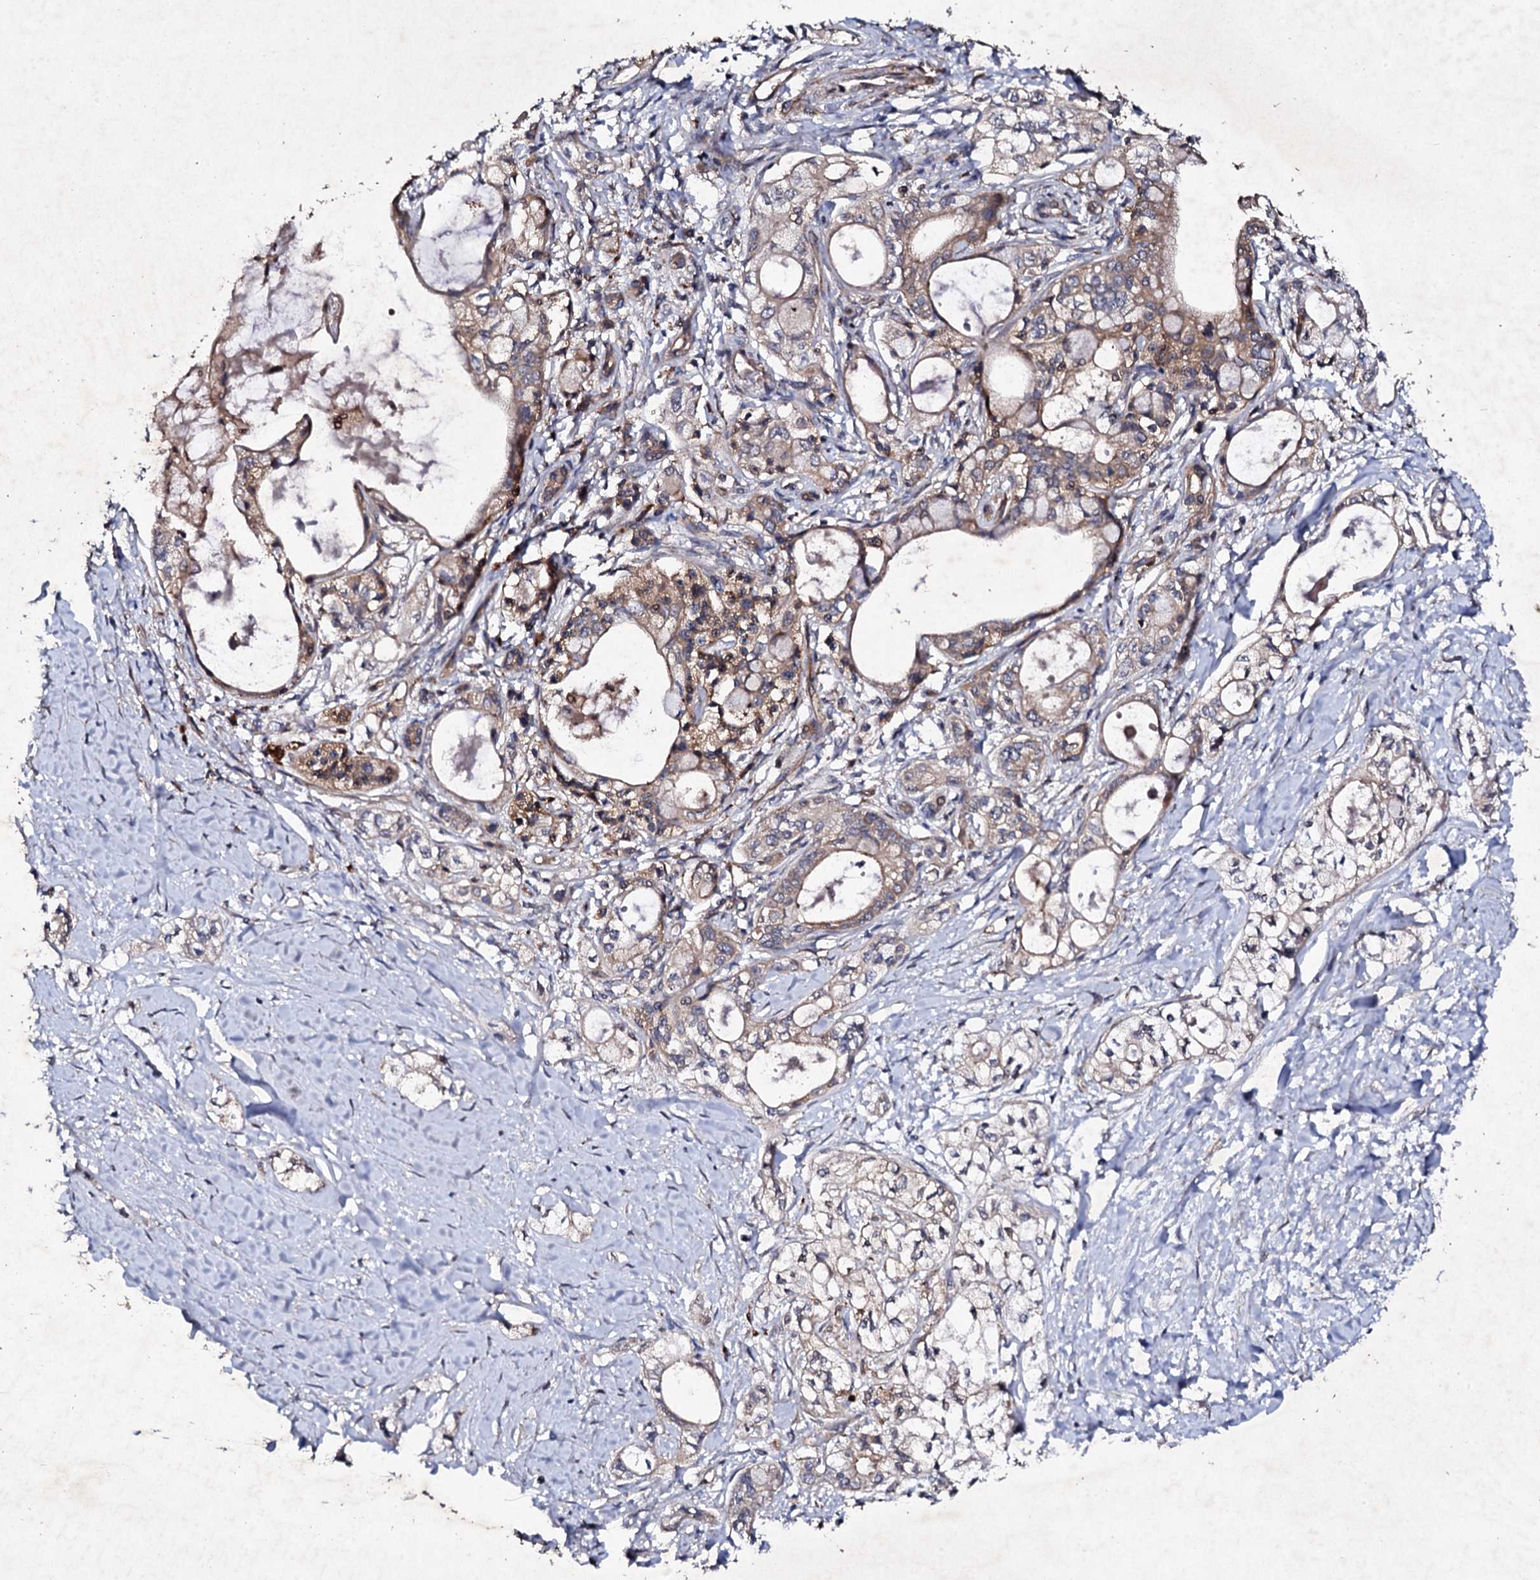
{"staining": {"intensity": "weak", "quantity": ">75%", "location": "cytoplasmic/membranous"}, "tissue": "pancreatic cancer", "cell_type": "Tumor cells", "image_type": "cancer", "snomed": [{"axis": "morphology", "description": "Adenocarcinoma, NOS"}, {"axis": "topography", "description": "Pancreas"}], "caption": "High-power microscopy captured an immunohistochemistry (IHC) micrograph of adenocarcinoma (pancreatic), revealing weak cytoplasmic/membranous expression in approximately >75% of tumor cells. (brown staining indicates protein expression, while blue staining denotes nuclei).", "gene": "MOCOS", "patient": {"sex": "male", "age": 70}}